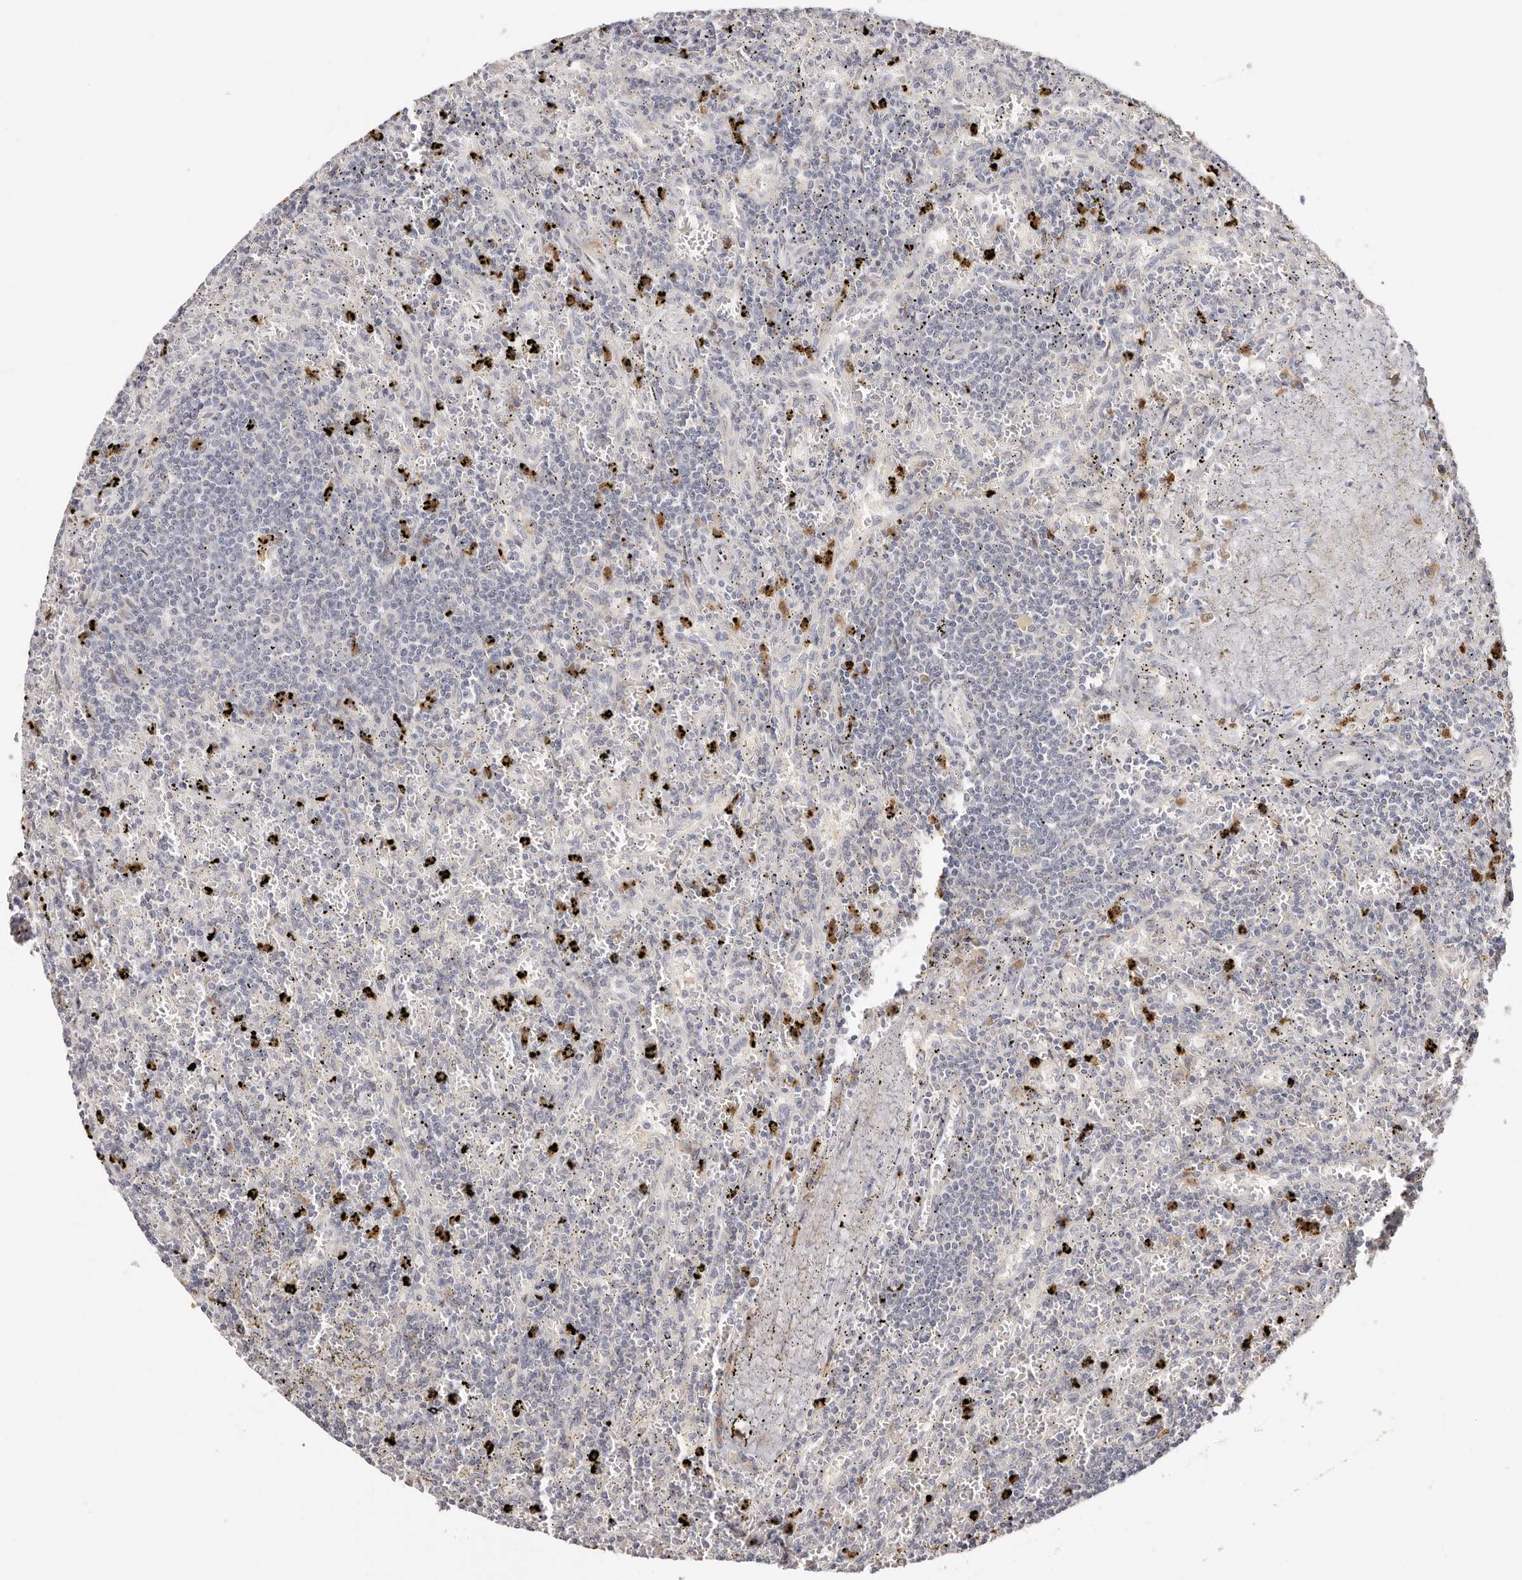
{"staining": {"intensity": "negative", "quantity": "none", "location": "none"}, "tissue": "lymphoma", "cell_type": "Tumor cells", "image_type": "cancer", "snomed": [{"axis": "morphology", "description": "Malignant lymphoma, non-Hodgkin's type, Low grade"}, {"axis": "topography", "description": "Spleen"}], "caption": "DAB immunohistochemical staining of lymphoma shows no significant expression in tumor cells.", "gene": "BCL2L15", "patient": {"sex": "male", "age": 76}}